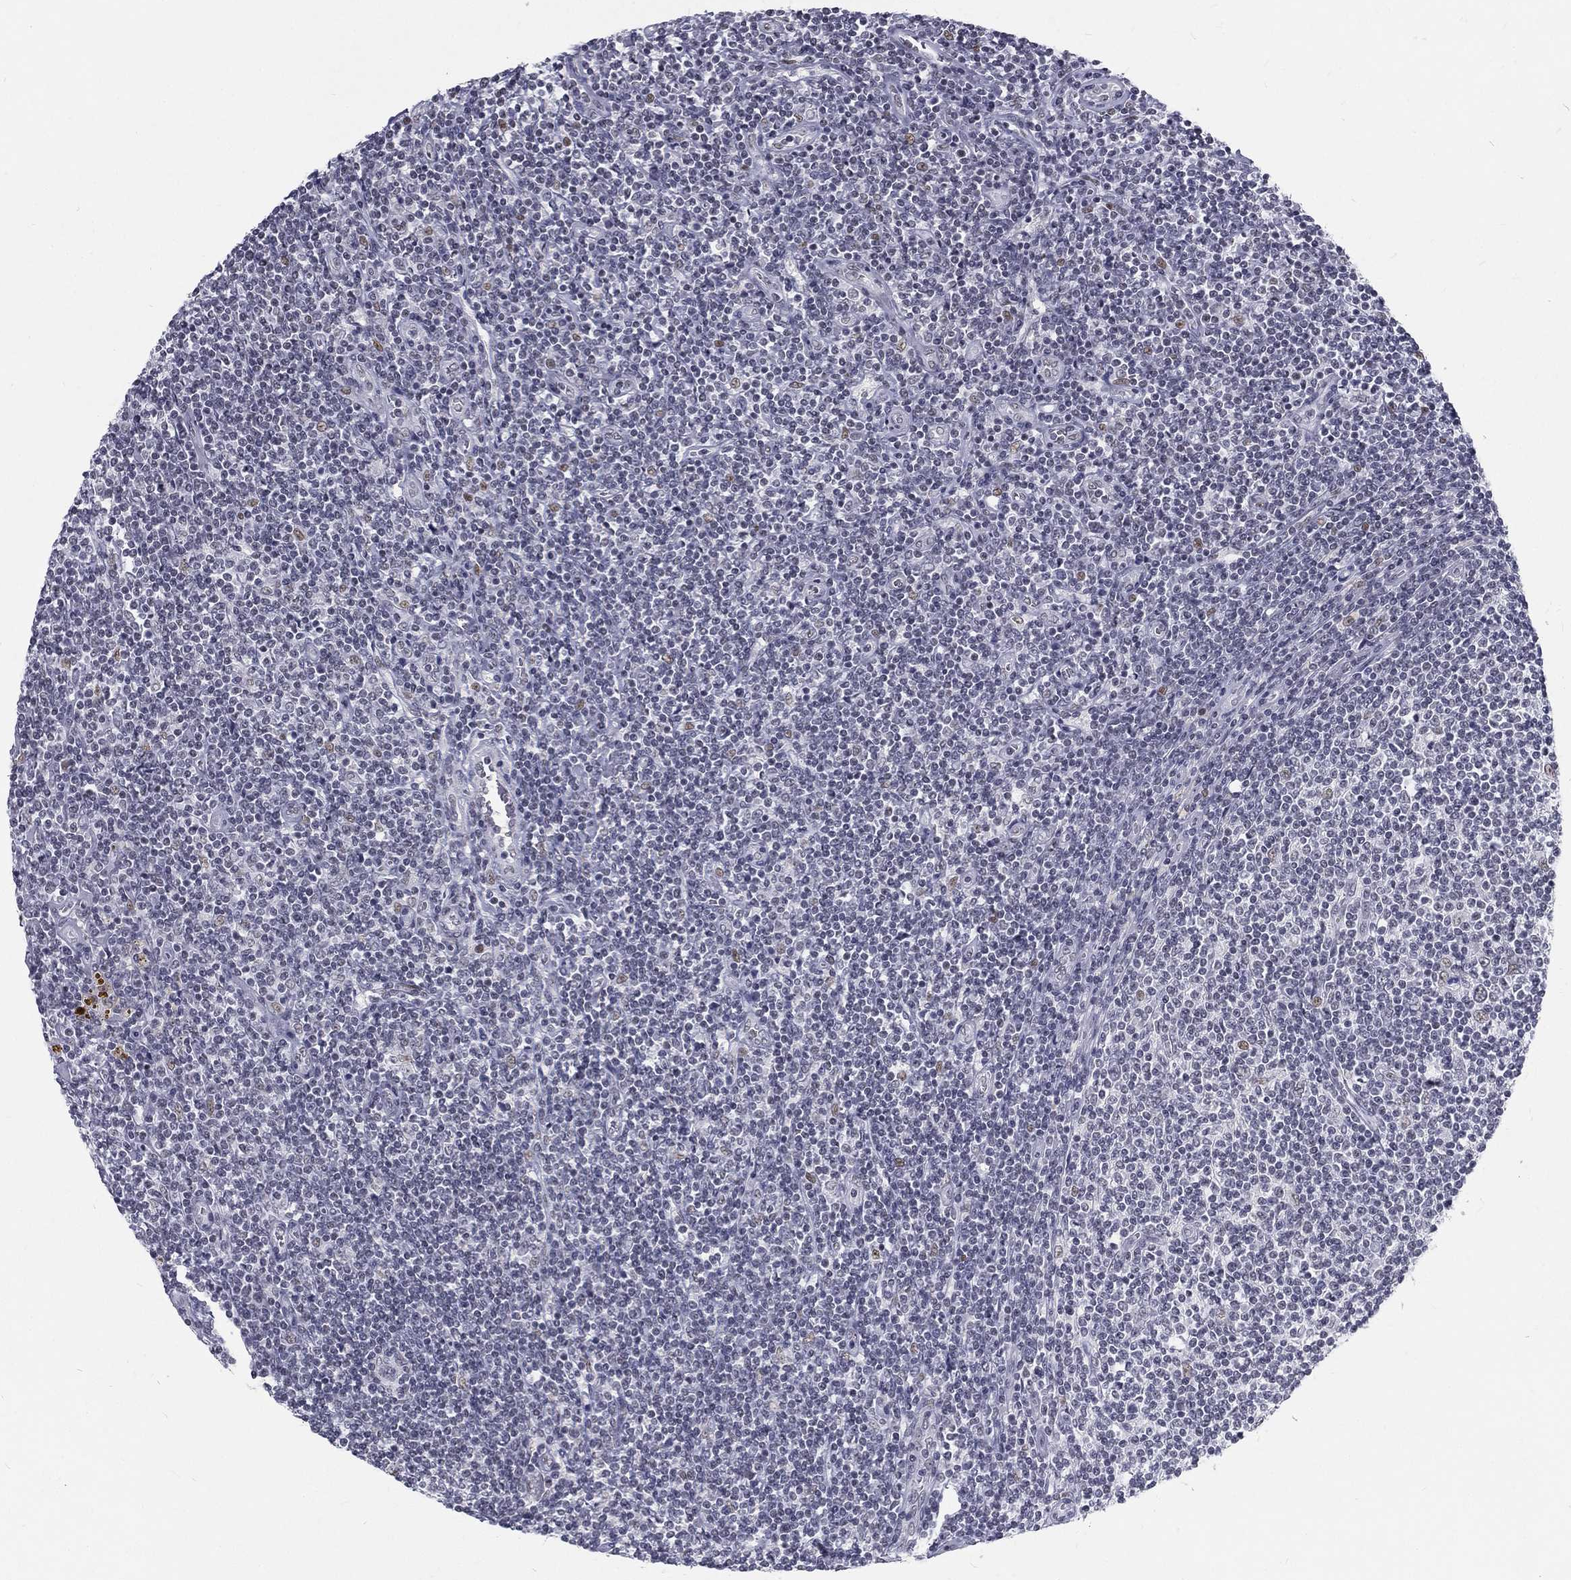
{"staining": {"intensity": "negative", "quantity": "none", "location": "none"}, "tissue": "lymphoma", "cell_type": "Tumor cells", "image_type": "cancer", "snomed": [{"axis": "morphology", "description": "Hodgkin's disease, NOS"}, {"axis": "topography", "description": "Lymph node"}], "caption": "DAB immunohistochemical staining of human Hodgkin's disease reveals no significant expression in tumor cells.", "gene": "SNORC", "patient": {"sex": "male", "age": 40}}